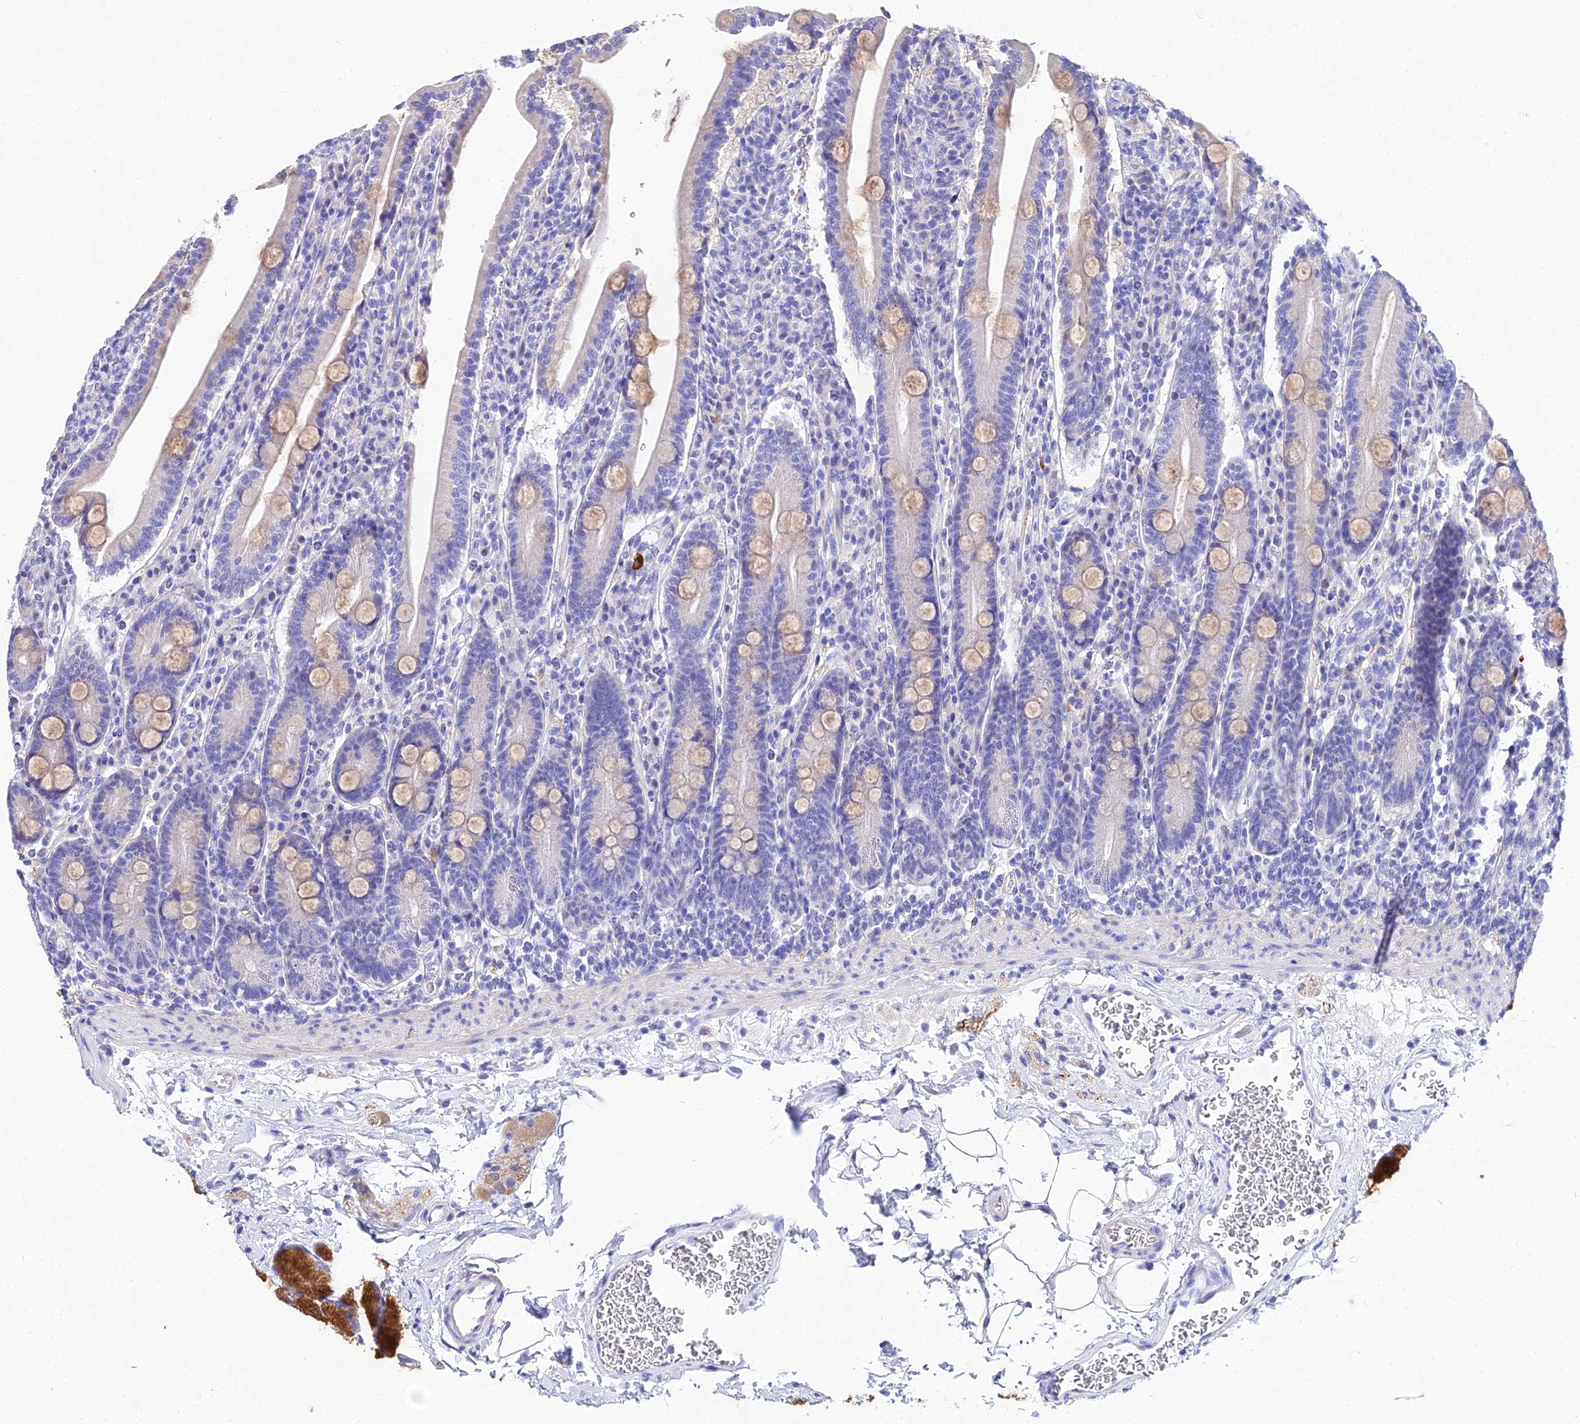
{"staining": {"intensity": "strong", "quantity": "<25%", "location": "cytoplasmic/membranous"}, "tissue": "duodenum", "cell_type": "Glandular cells", "image_type": "normal", "snomed": [{"axis": "morphology", "description": "Normal tissue, NOS"}, {"axis": "topography", "description": "Duodenum"}], "caption": "DAB immunohistochemical staining of unremarkable duodenum reveals strong cytoplasmic/membranous protein positivity in about <25% of glandular cells. (DAB (3,3'-diaminobenzidine) = brown stain, brightfield microscopy at high magnification).", "gene": "CEP41", "patient": {"sex": "male", "age": 35}}